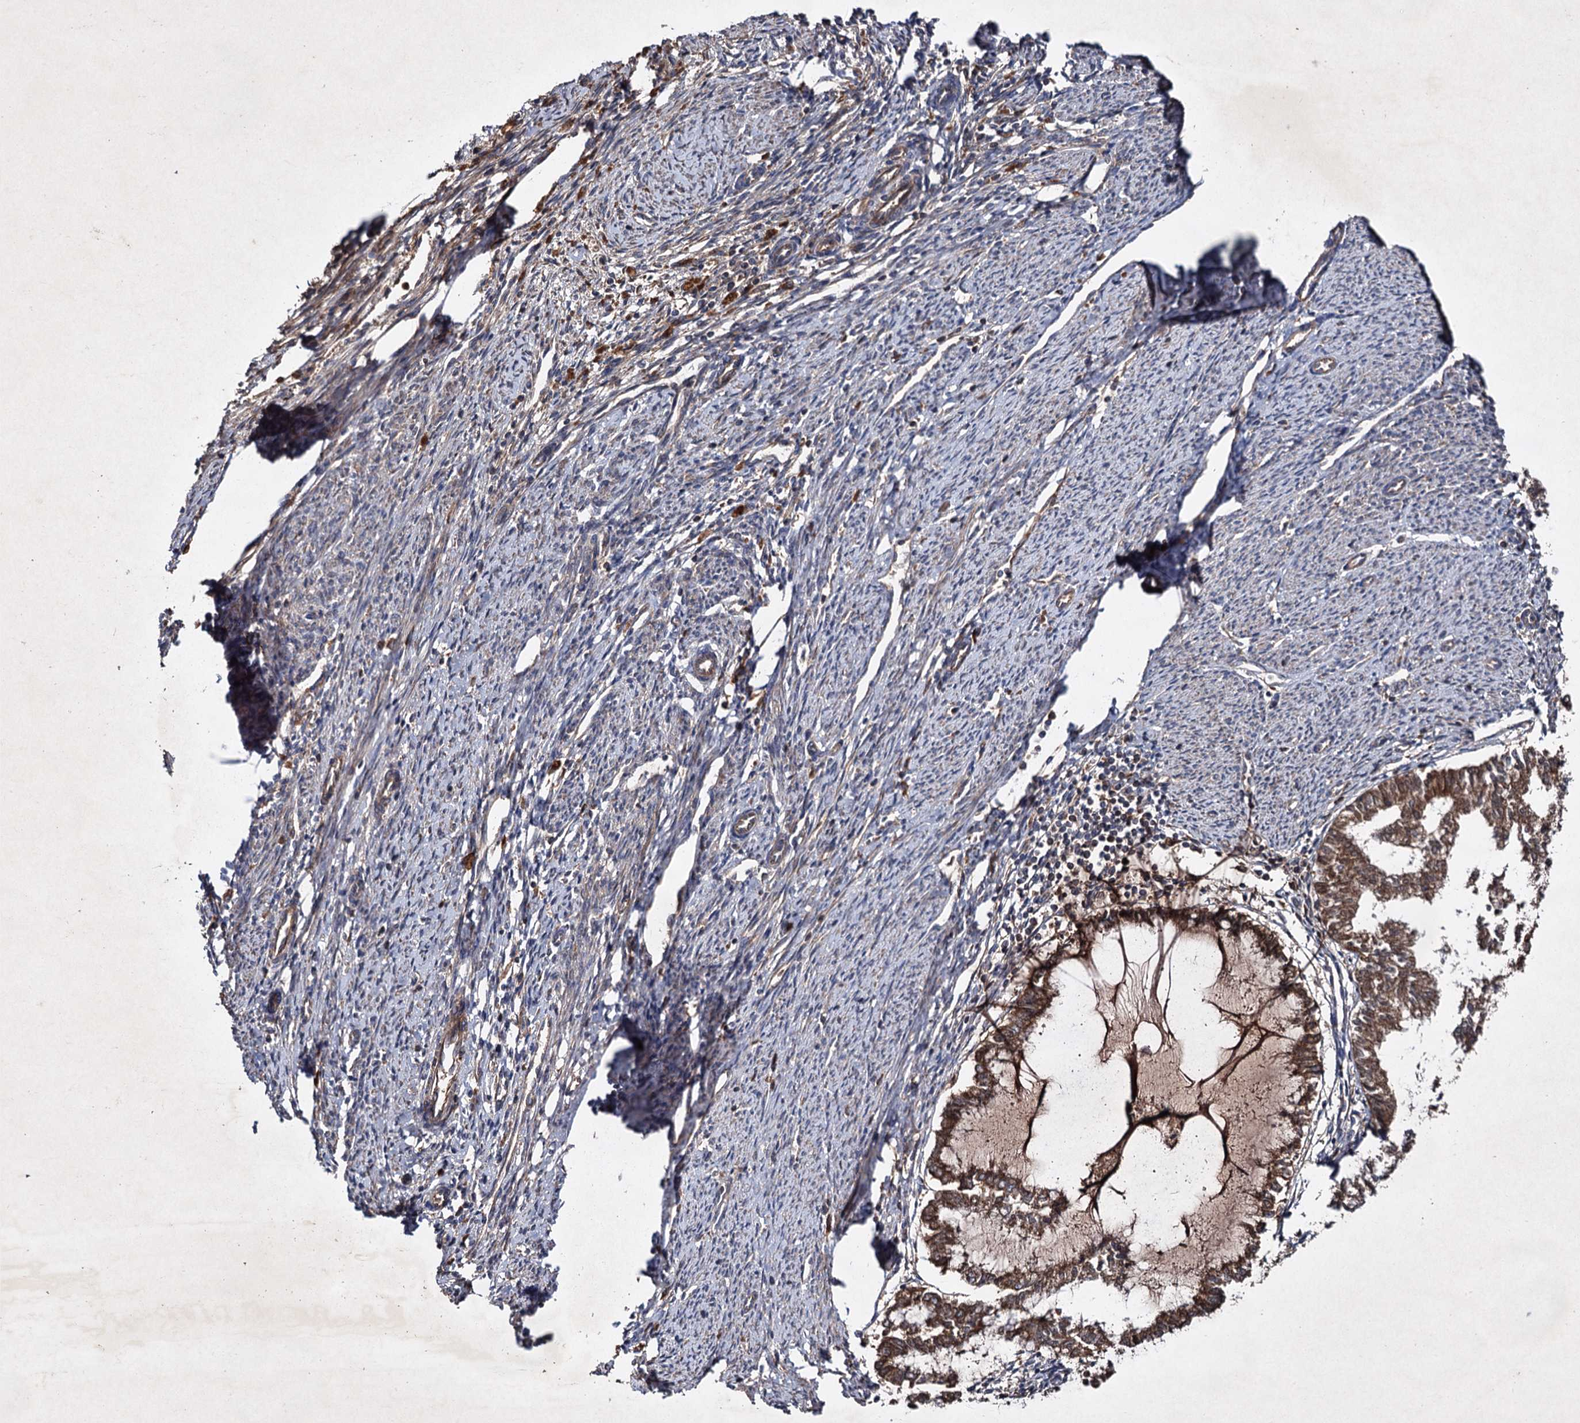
{"staining": {"intensity": "moderate", "quantity": ">75%", "location": "cytoplasmic/membranous"}, "tissue": "endometrial cancer", "cell_type": "Tumor cells", "image_type": "cancer", "snomed": [{"axis": "morphology", "description": "Adenocarcinoma, NOS"}, {"axis": "topography", "description": "Endometrium"}], "caption": "IHC photomicrograph of neoplastic tissue: human endometrial cancer stained using IHC exhibits medium levels of moderate protein expression localized specifically in the cytoplasmic/membranous of tumor cells, appearing as a cytoplasmic/membranous brown color.", "gene": "TEX9", "patient": {"sex": "female", "age": 79}}